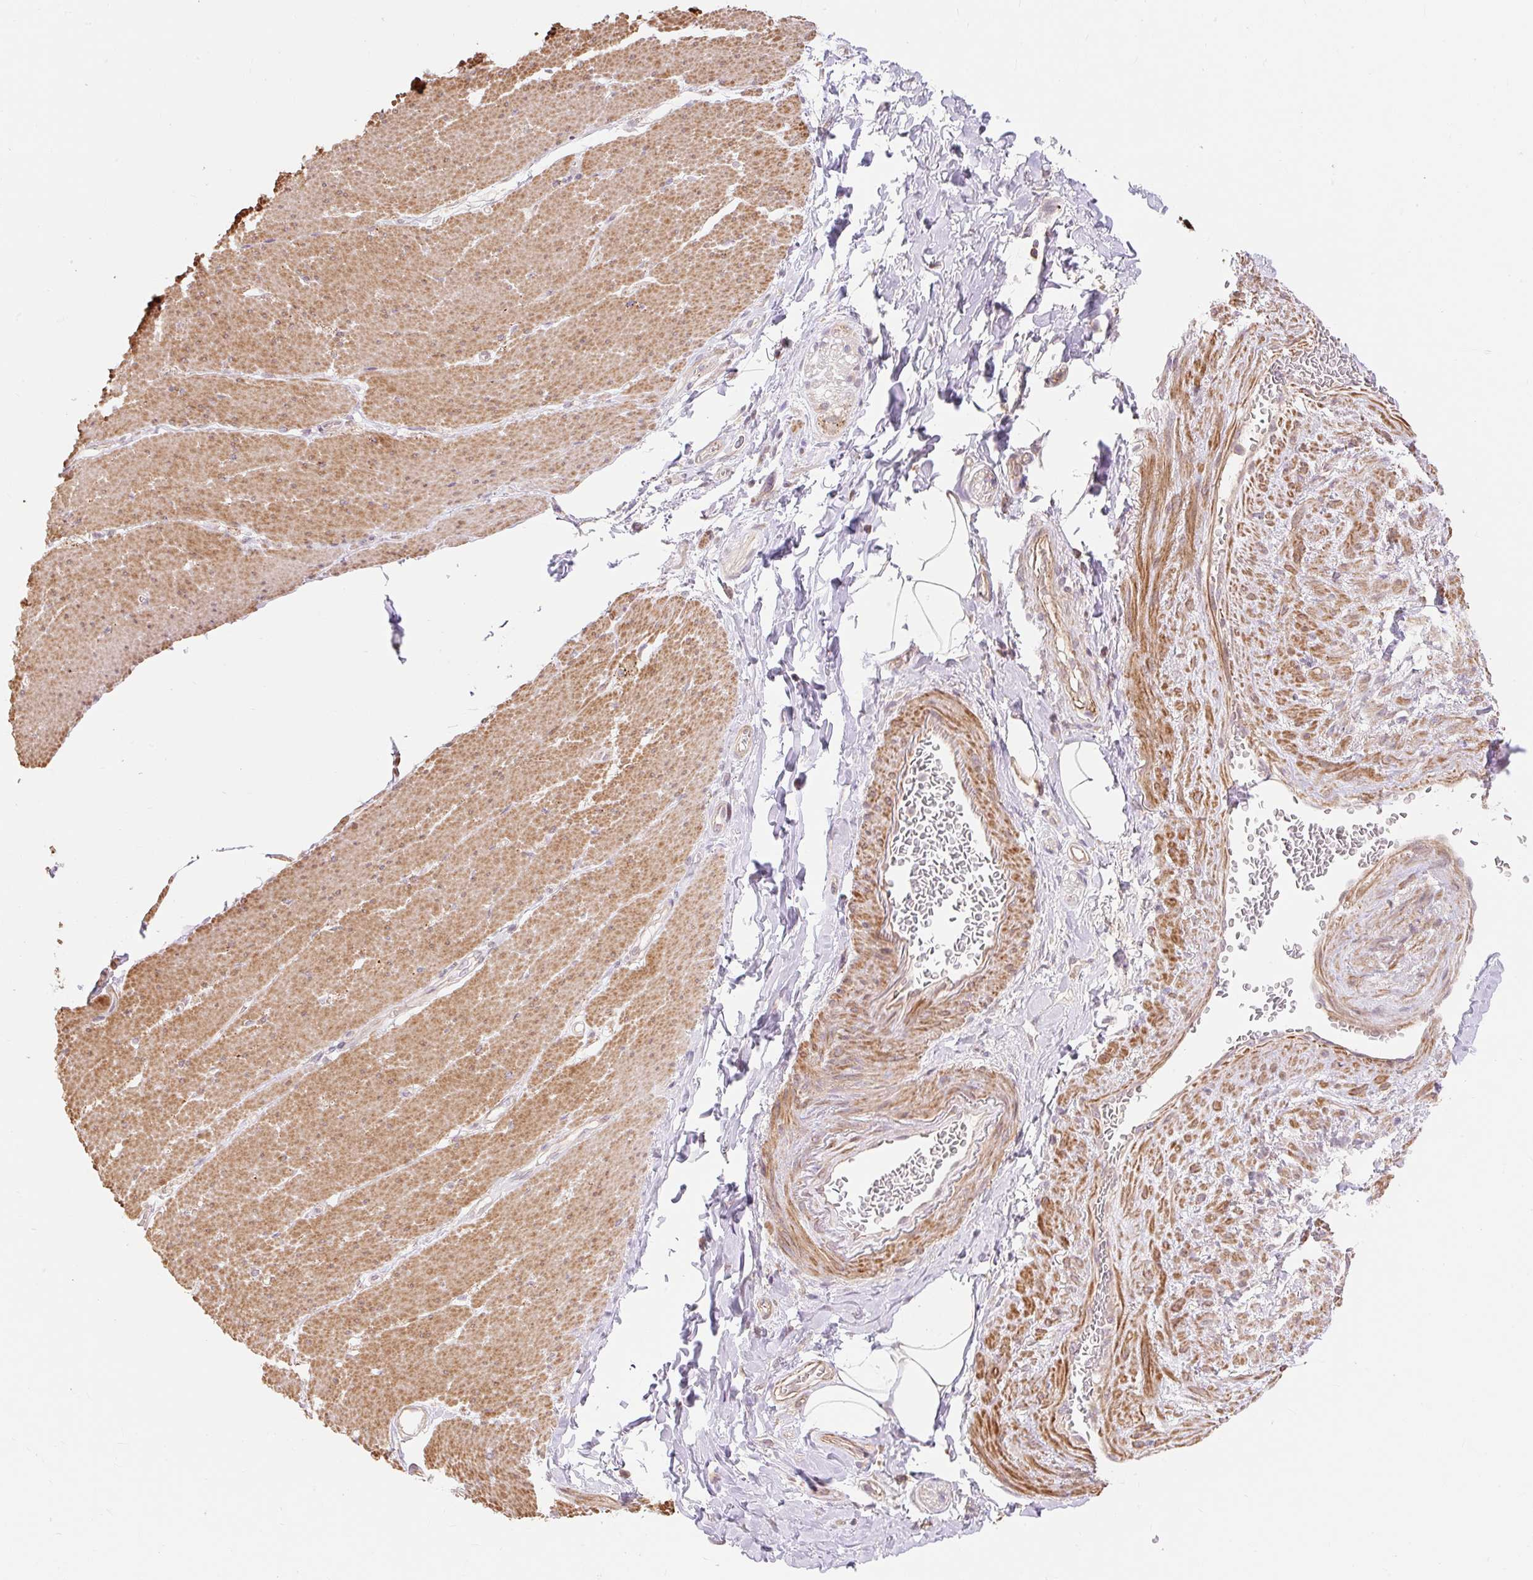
{"staining": {"intensity": "moderate", "quantity": ">75%", "location": "cytoplasmic/membranous"}, "tissue": "smooth muscle", "cell_type": "Smooth muscle cells", "image_type": "normal", "snomed": [{"axis": "morphology", "description": "Normal tissue, NOS"}, {"axis": "topography", "description": "Smooth muscle"}, {"axis": "topography", "description": "Rectum"}], "caption": "A high-resolution micrograph shows IHC staining of benign smooth muscle, which demonstrates moderate cytoplasmic/membranous positivity in approximately >75% of smooth muscle cells.", "gene": "EMC10", "patient": {"sex": "male", "age": 53}}